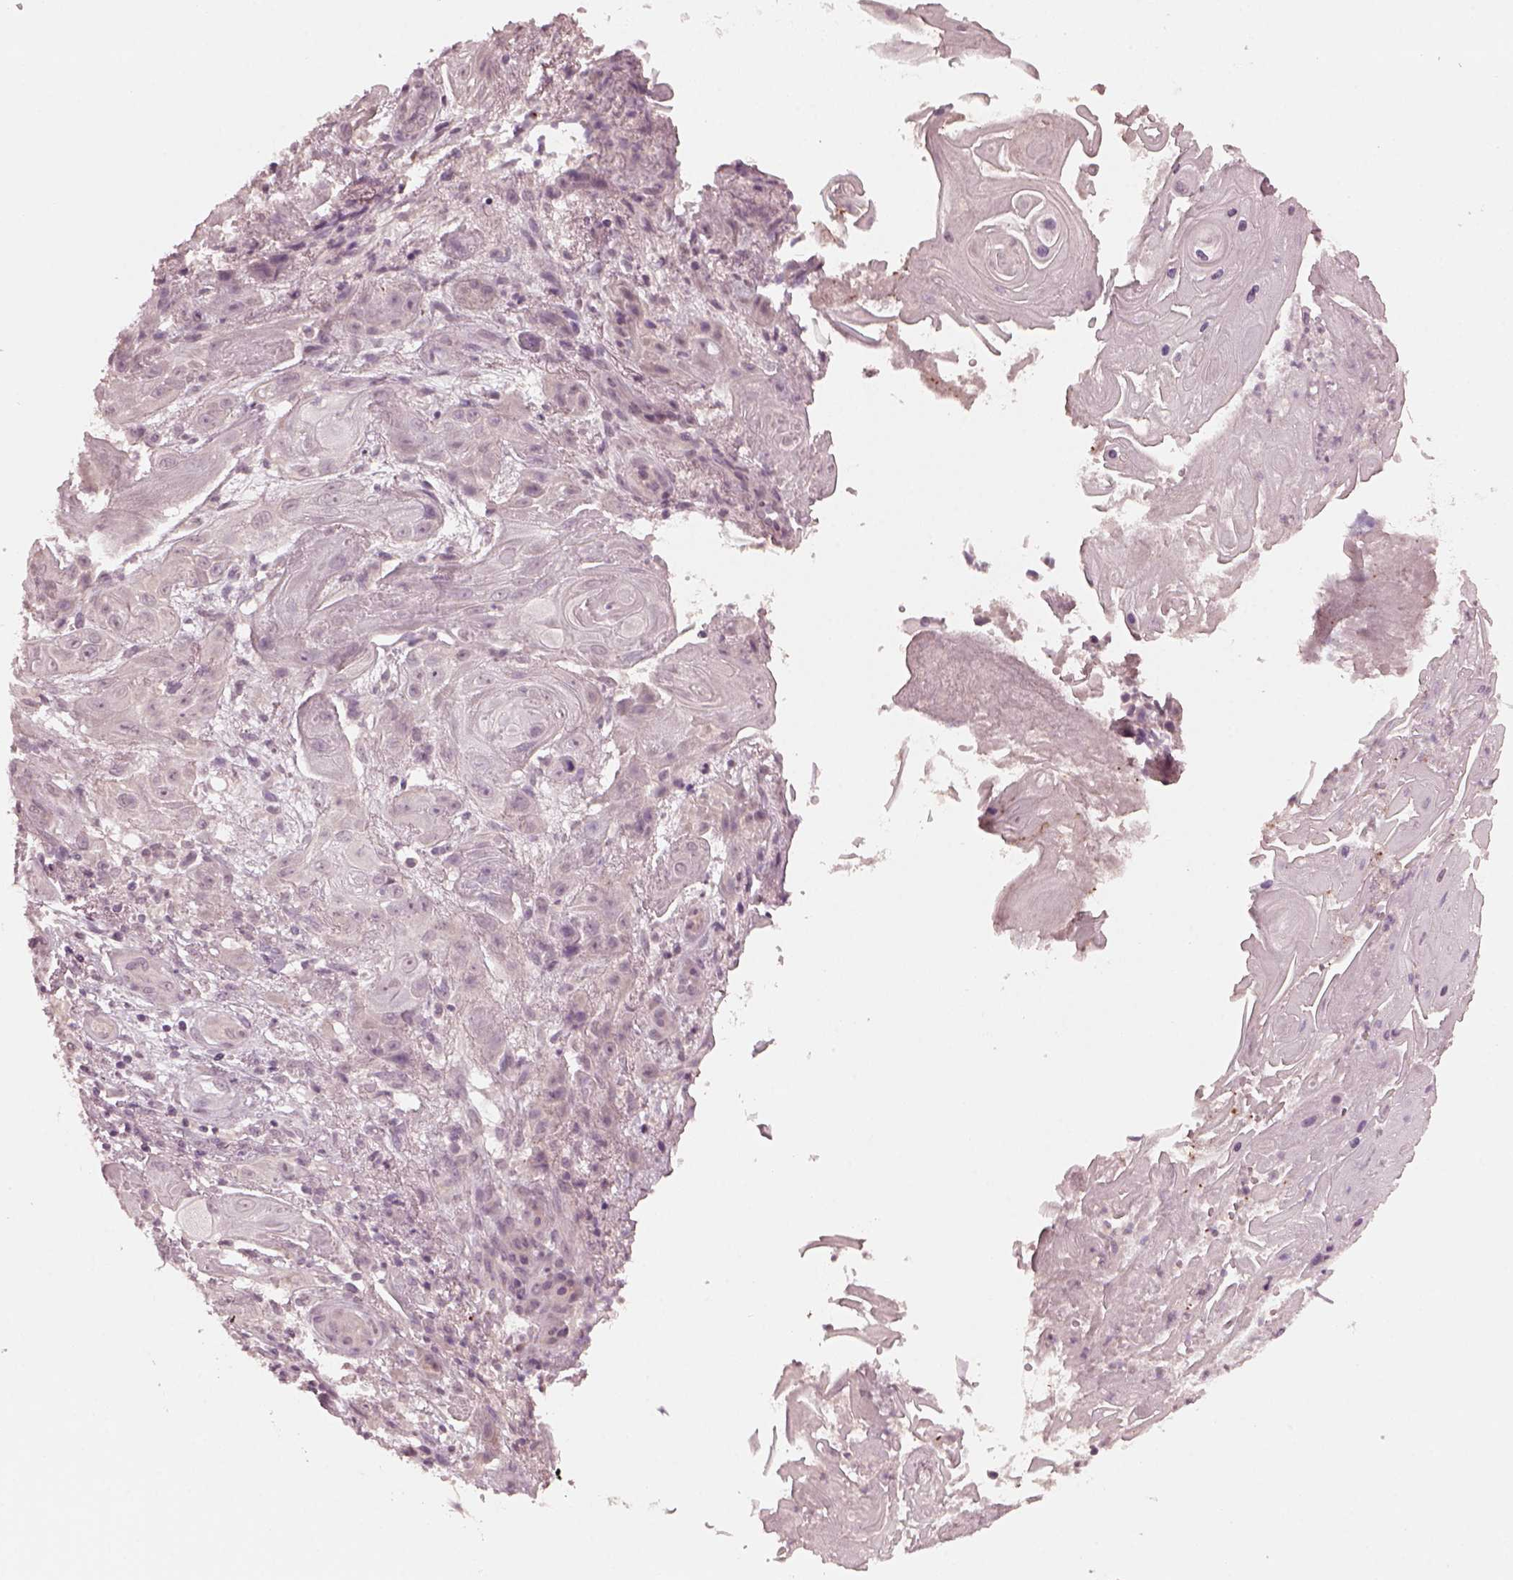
{"staining": {"intensity": "negative", "quantity": "none", "location": "none"}, "tissue": "skin cancer", "cell_type": "Tumor cells", "image_type": "cancer", "snomed": [{"axis": "morphology", "description": "Squamous cell carcinoma, NOS"}, {"axis": "topography", "description": "Skin"}], "caption": "DAB immunohistochemical staining of skin cancer demonstrates no significant expression in tumor cells.", "gene": "RGS7", "patient": {"sex": "male", "age": 62}}